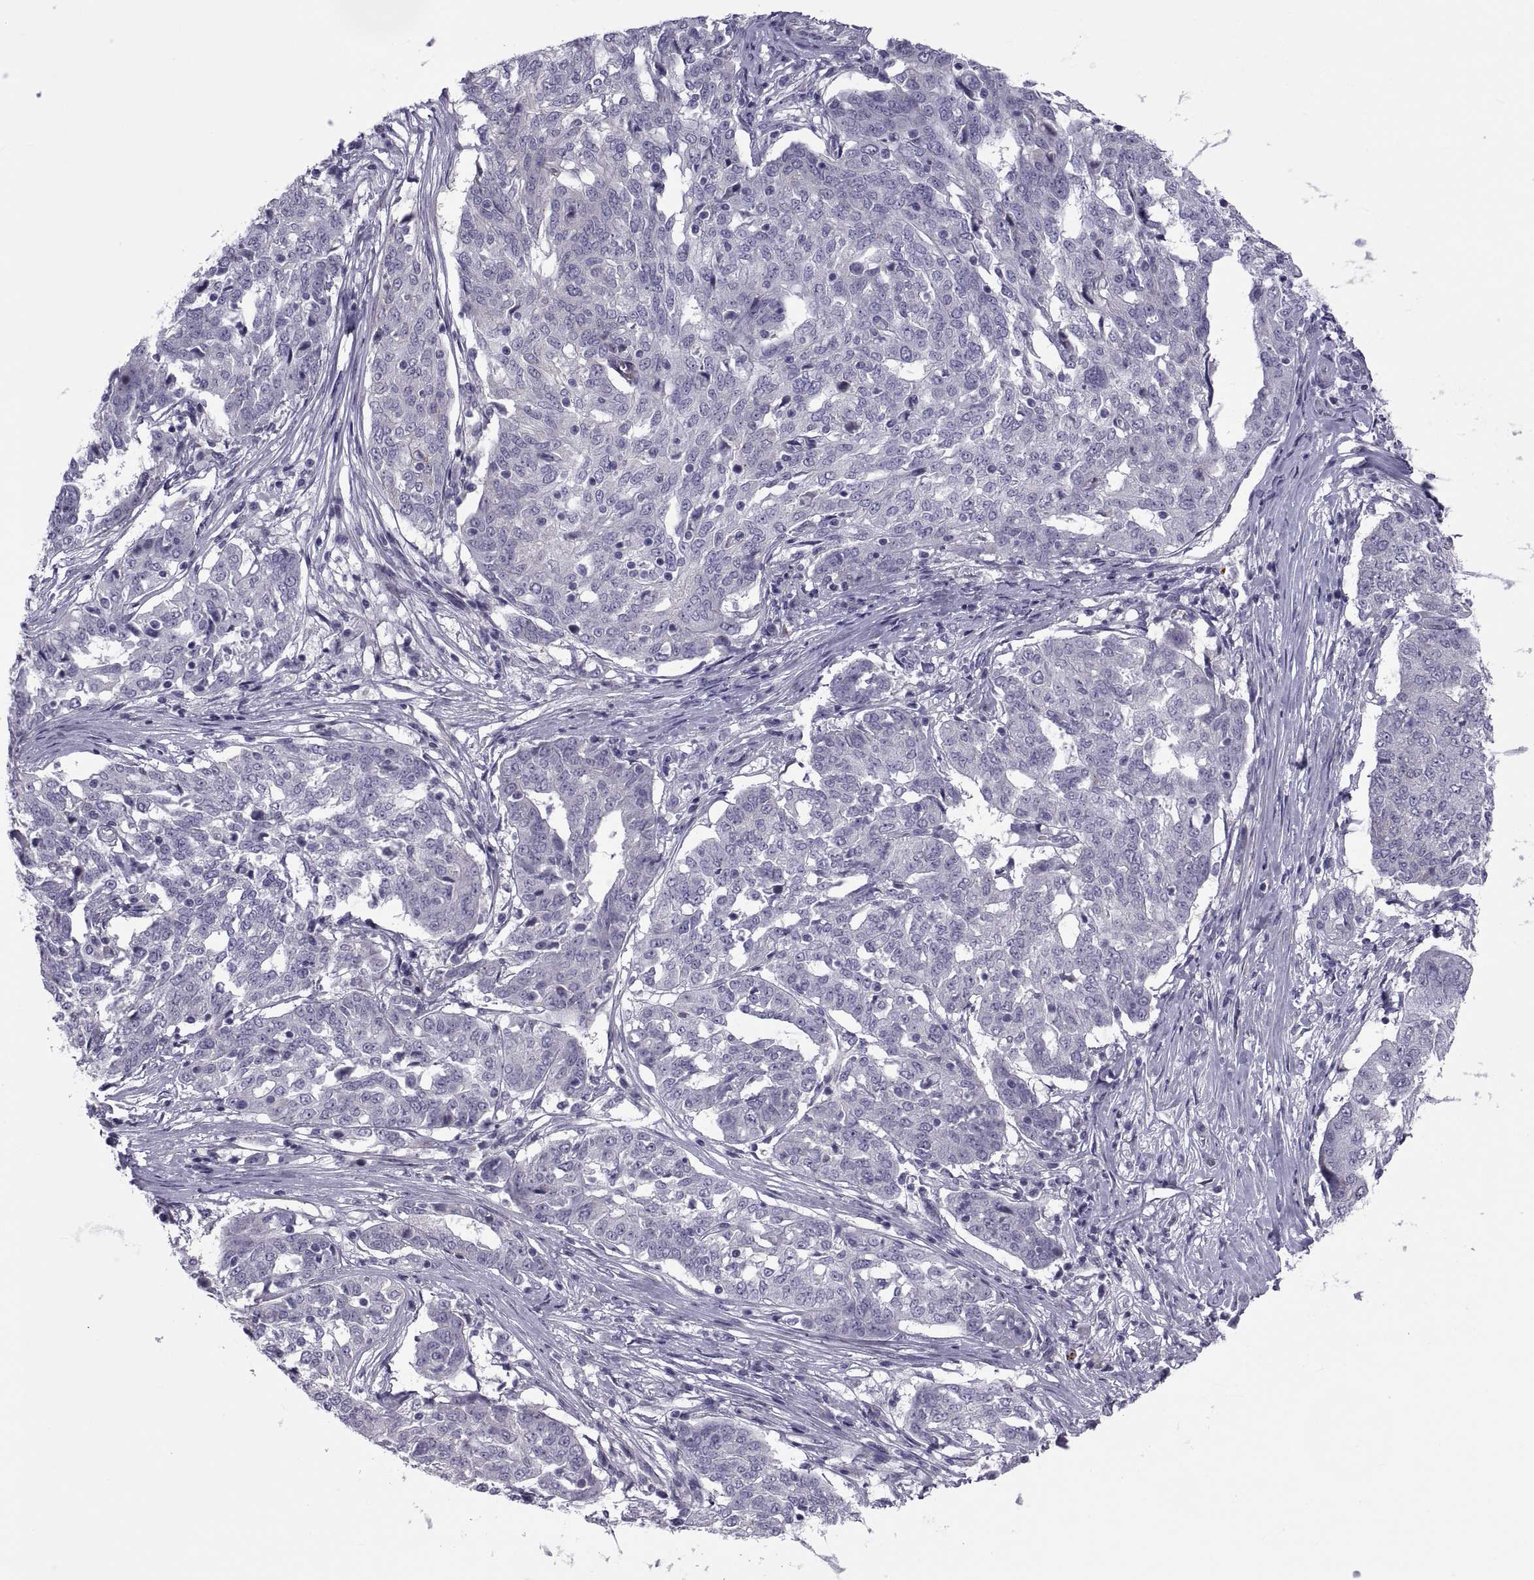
{"staining": {"intensity": "negative", "quantity": "none", "location": "none"}, "tissue": "ovarian cancer", "cell_type": "Tumor cells", "image_type": "cancer", "snomed": [{"axis": "morphology", "description": "Cystadenocarcinoma, serous, NOS"}, {"axis": "topography", "description": "Ovary"}], "caption": "Immunohistochemistry (IHC) histopathology image of neoplastic tissue: ovarian cancer (serous cystadenocarcinoma) stained with DAB reveals no significant protein positivity in tumor cells.", "gene": "TMEM158", "patient": {"sex": "female", "age": 67}}